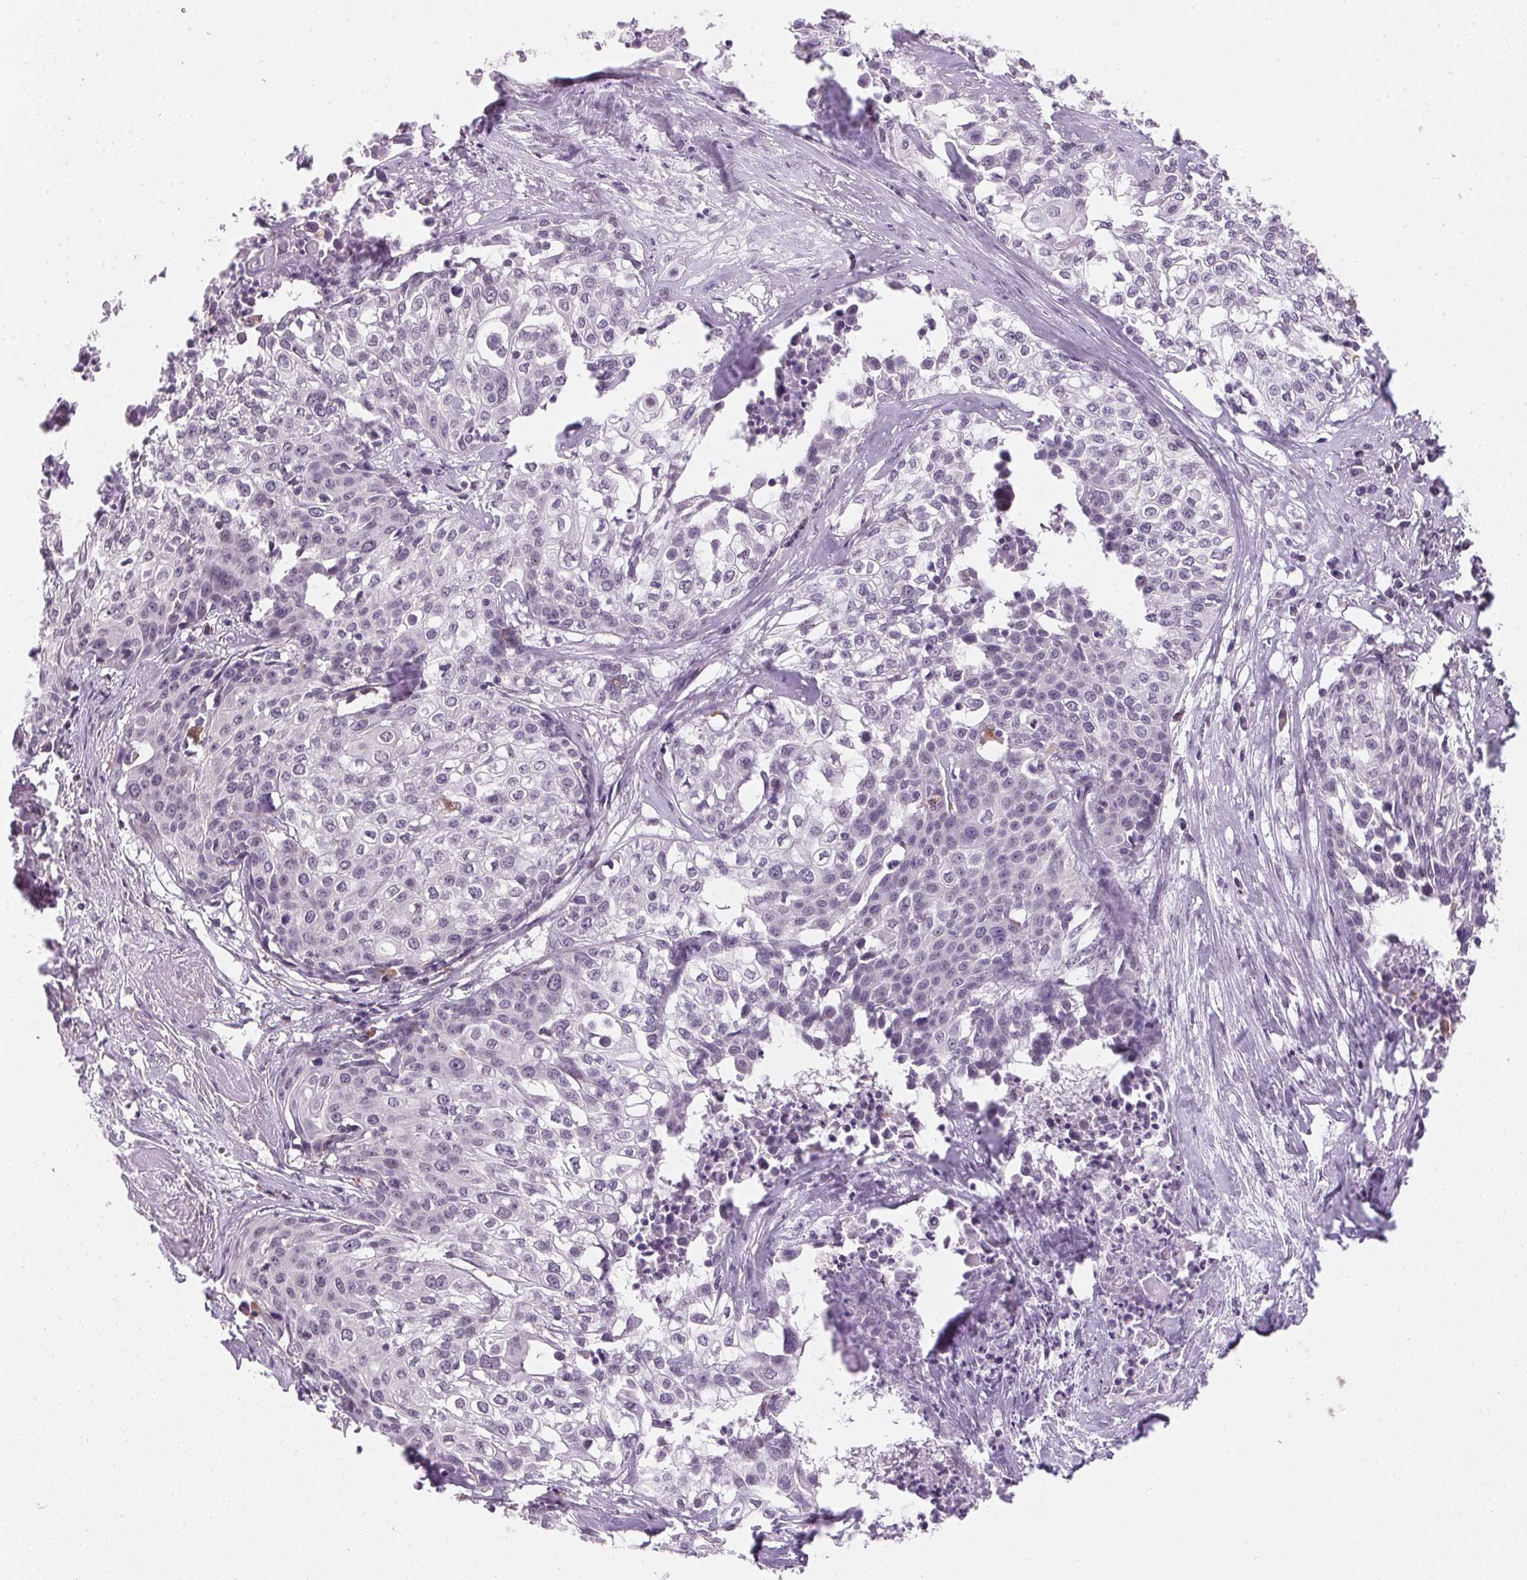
{"staining": {"intensity": "negative", "quantity": "none", "location": "none"}, "tissue": "cervical cancer", "cell_type": "Tumor cells", "image_type": "cancer", "snomed": [{"axis": "morphology", "description": "Squamous cell carcinoma, NOS"}, {"axis": "topography", "description": "Cervix"}], "caption": "The micrograph shows no staining of tumor cells in cervical cancer (squamous cell carcinoma). (Stains: DAB immunohistochemistry (IHC) with hematoxylin counter stain, Microscopy: brightfield microscopy at high magnification).", "gene": "METTL13", "patient": {"sex": "female", "age": 39}}